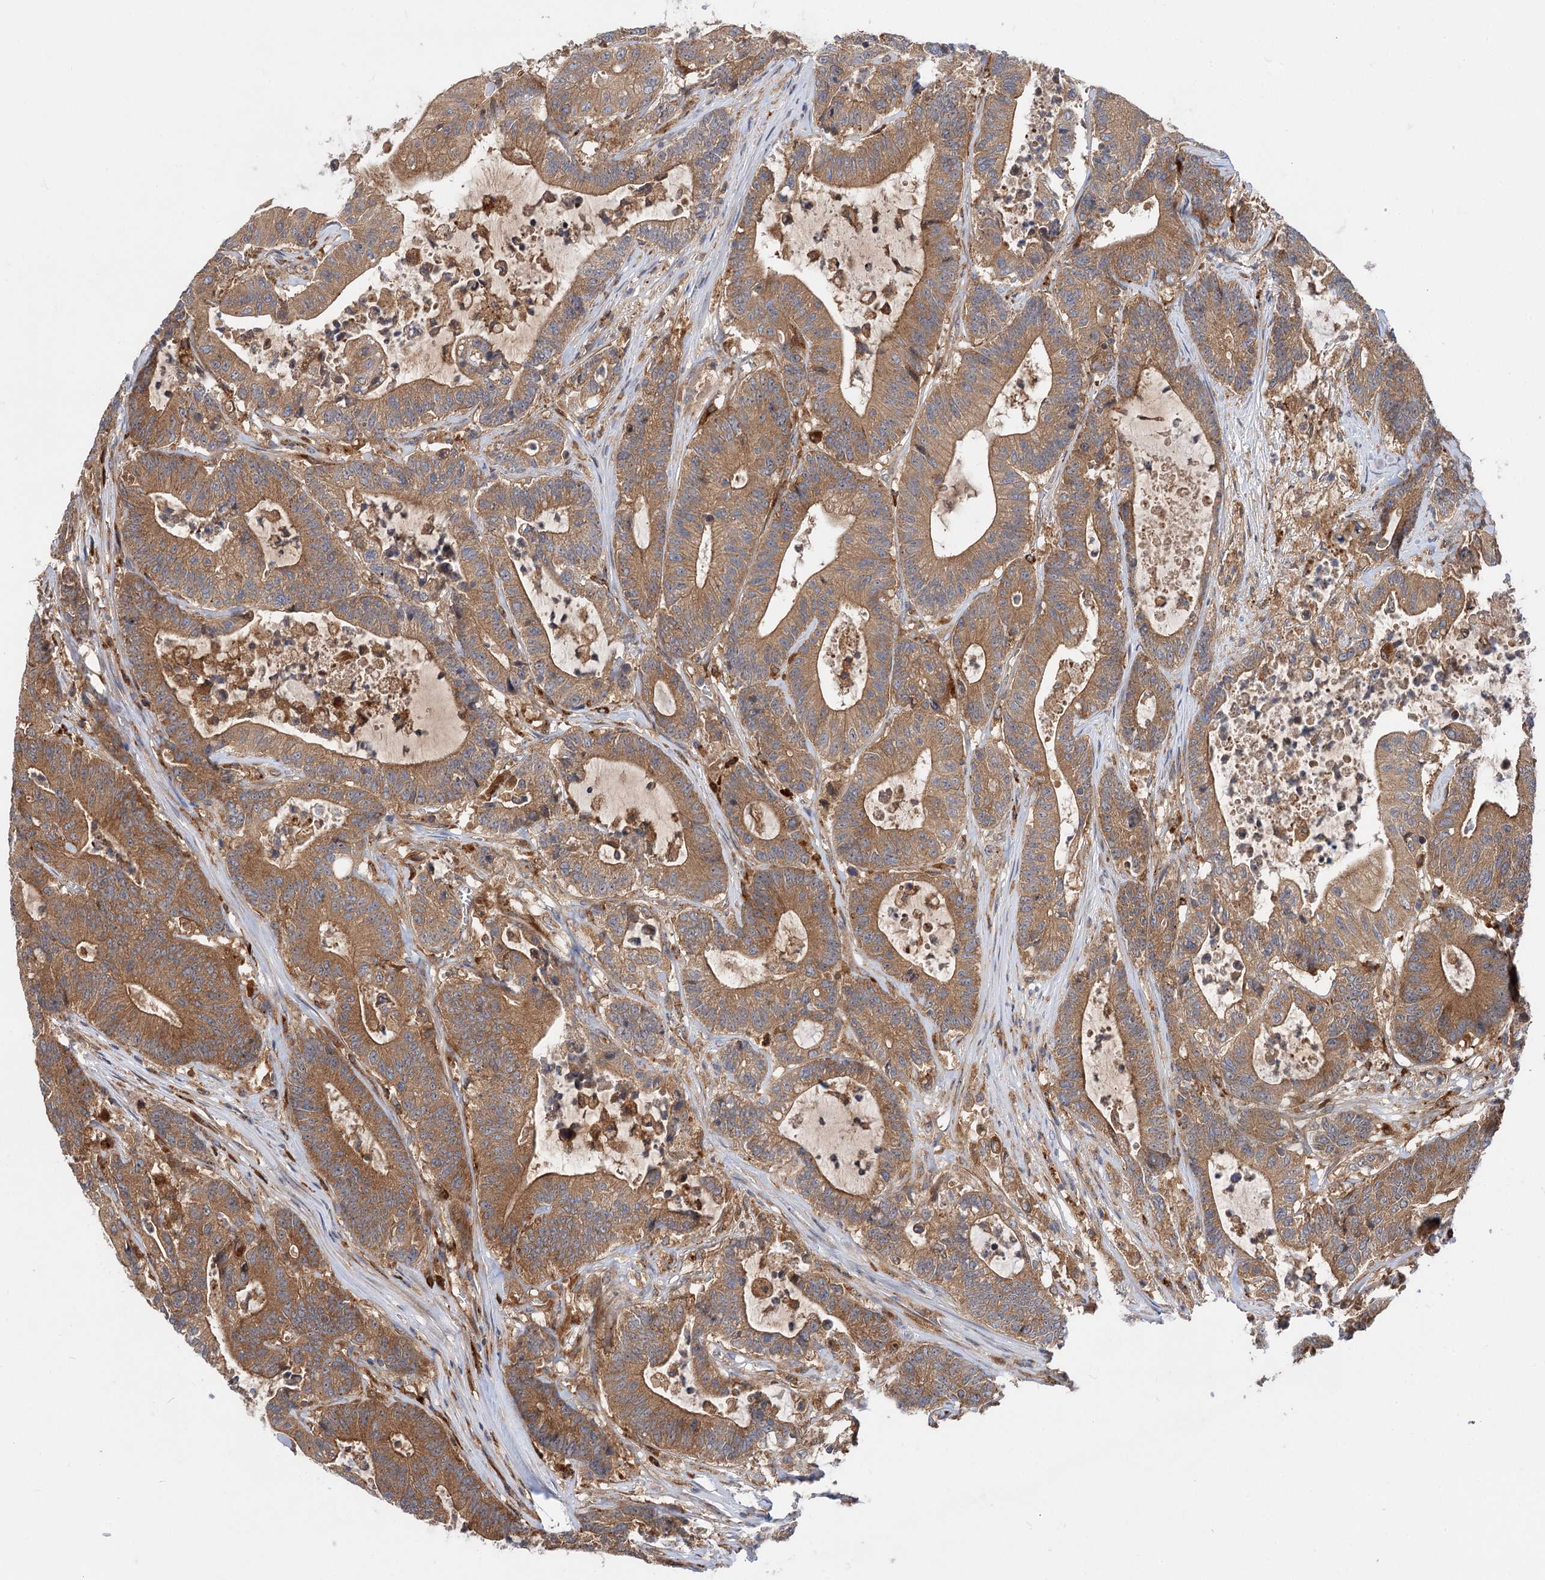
{"staining": {"intensity": "moderate", "quantity": ">75%", "location": "cytoplasmic/membranous"}, "tissue": "colorectal cancer", "cell_type": "Tumor cells", "image_type": "cancer", "snomed": [{"axis": "morphology", "description": "Adenocarcinoma, NOS"}, {"axis": "topography", "description": "Colon"}], "caption": "An image showing moderate cytoplasmic/membranous positivity in about >75% of tumor cells in colorectal cancer, as visualized by brown immunohistochemical staining.", "gene": "PATL1", "patient": {"sex": "female", "age": 84}}